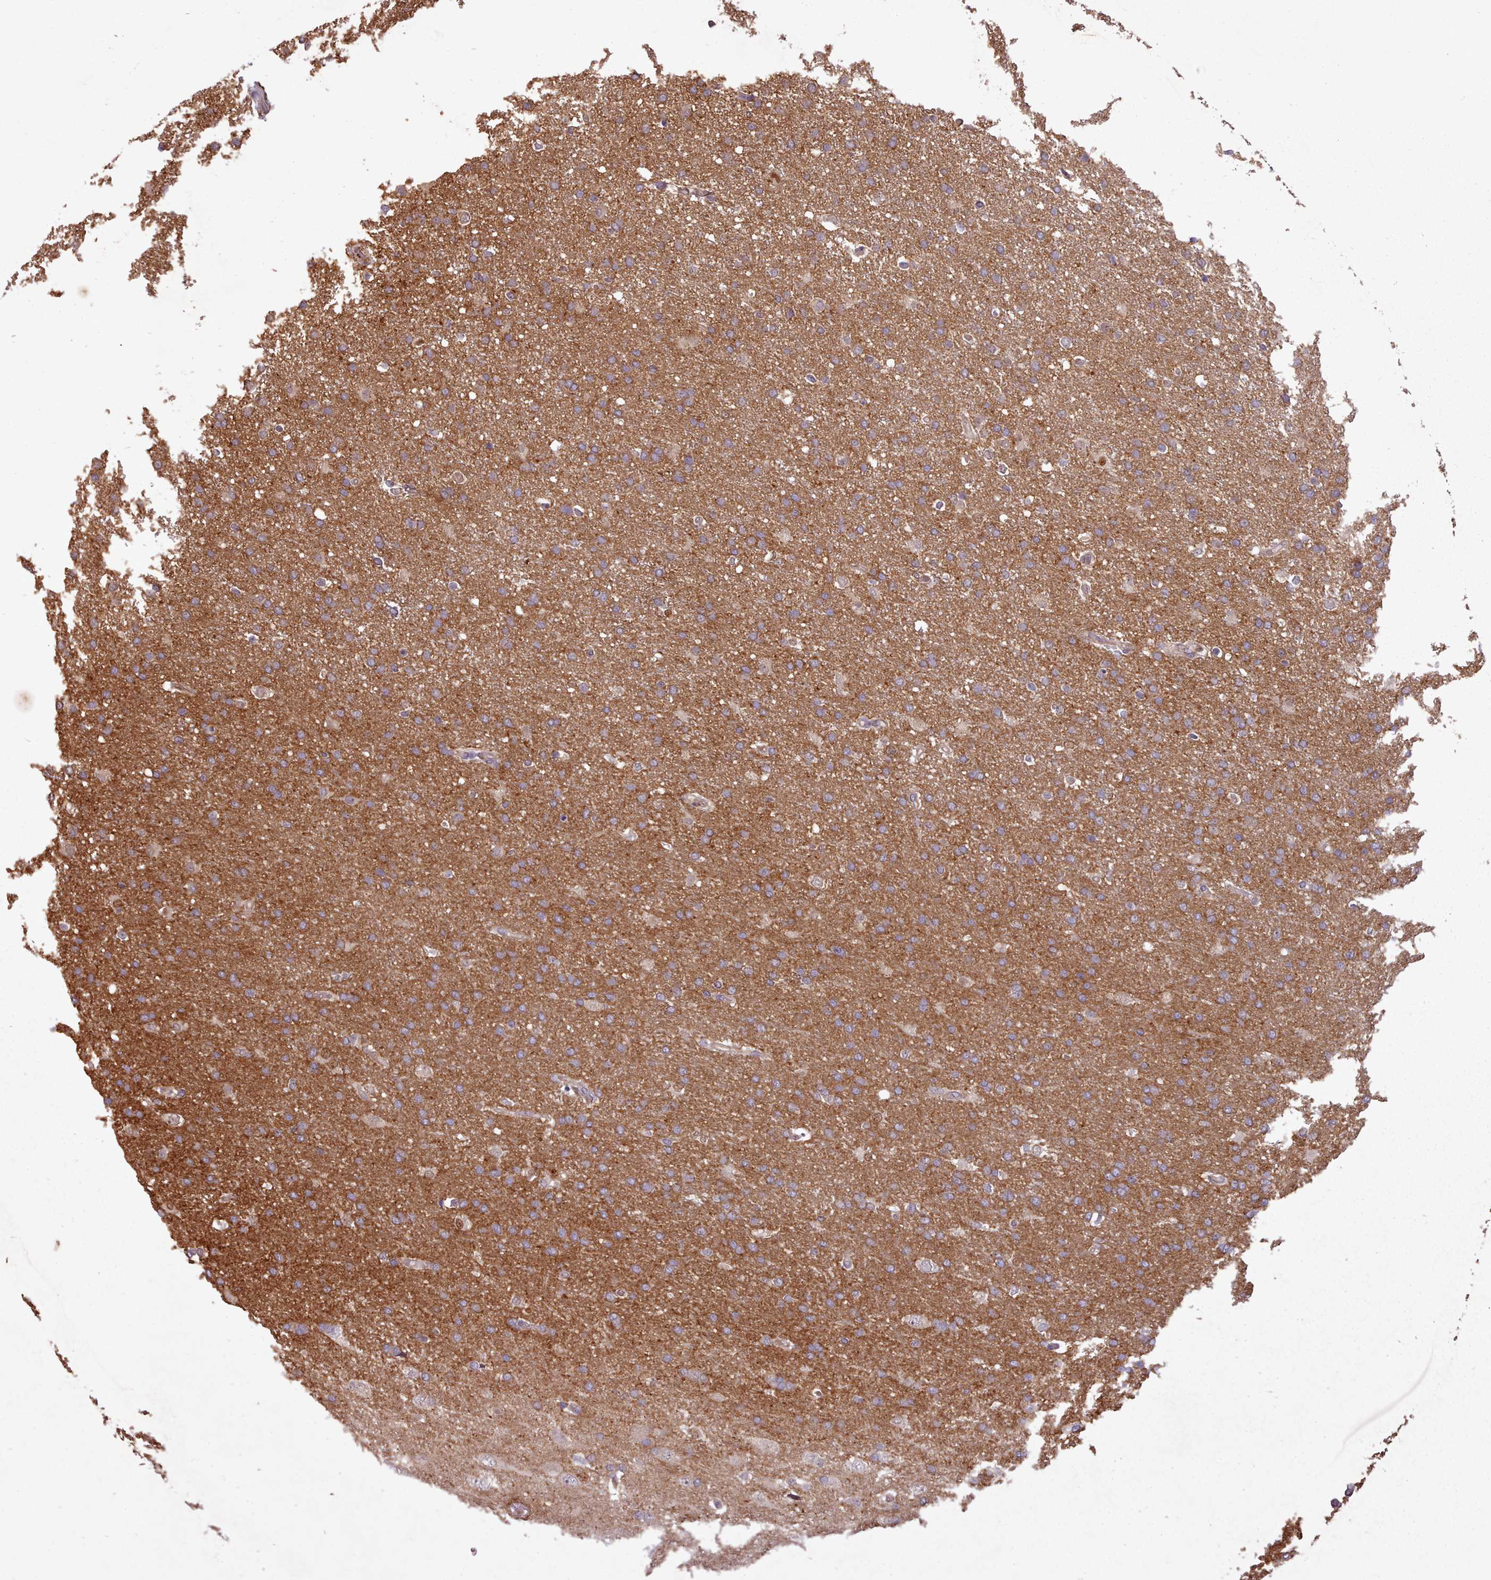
{"staining": {"intensity": "moderate", "quantity": ">75%", "location": "cytoplasmic/membranous"}, "tissue": "glioma", "cell_type": "Tumor cells", "image_type": "cancer", "snomed": [{"axis": "morphology", "description": "Glioma, malignant, High grade"}, {"axis": "topography", "description": "Brain"}], "caption": "Immunohistochemical staining of glioma exhibits moderate cytoplasmic/membranous protein positivity in approximately >75% of tumor cells. The staining was performed using DAB (3,3'-diaminobenzidine), with brown indicating positive protein expression. Nuclei are stained blue with hematoxylin.", "gene": "GBGT1", "patient": {"sex": "male", "age": 72}}